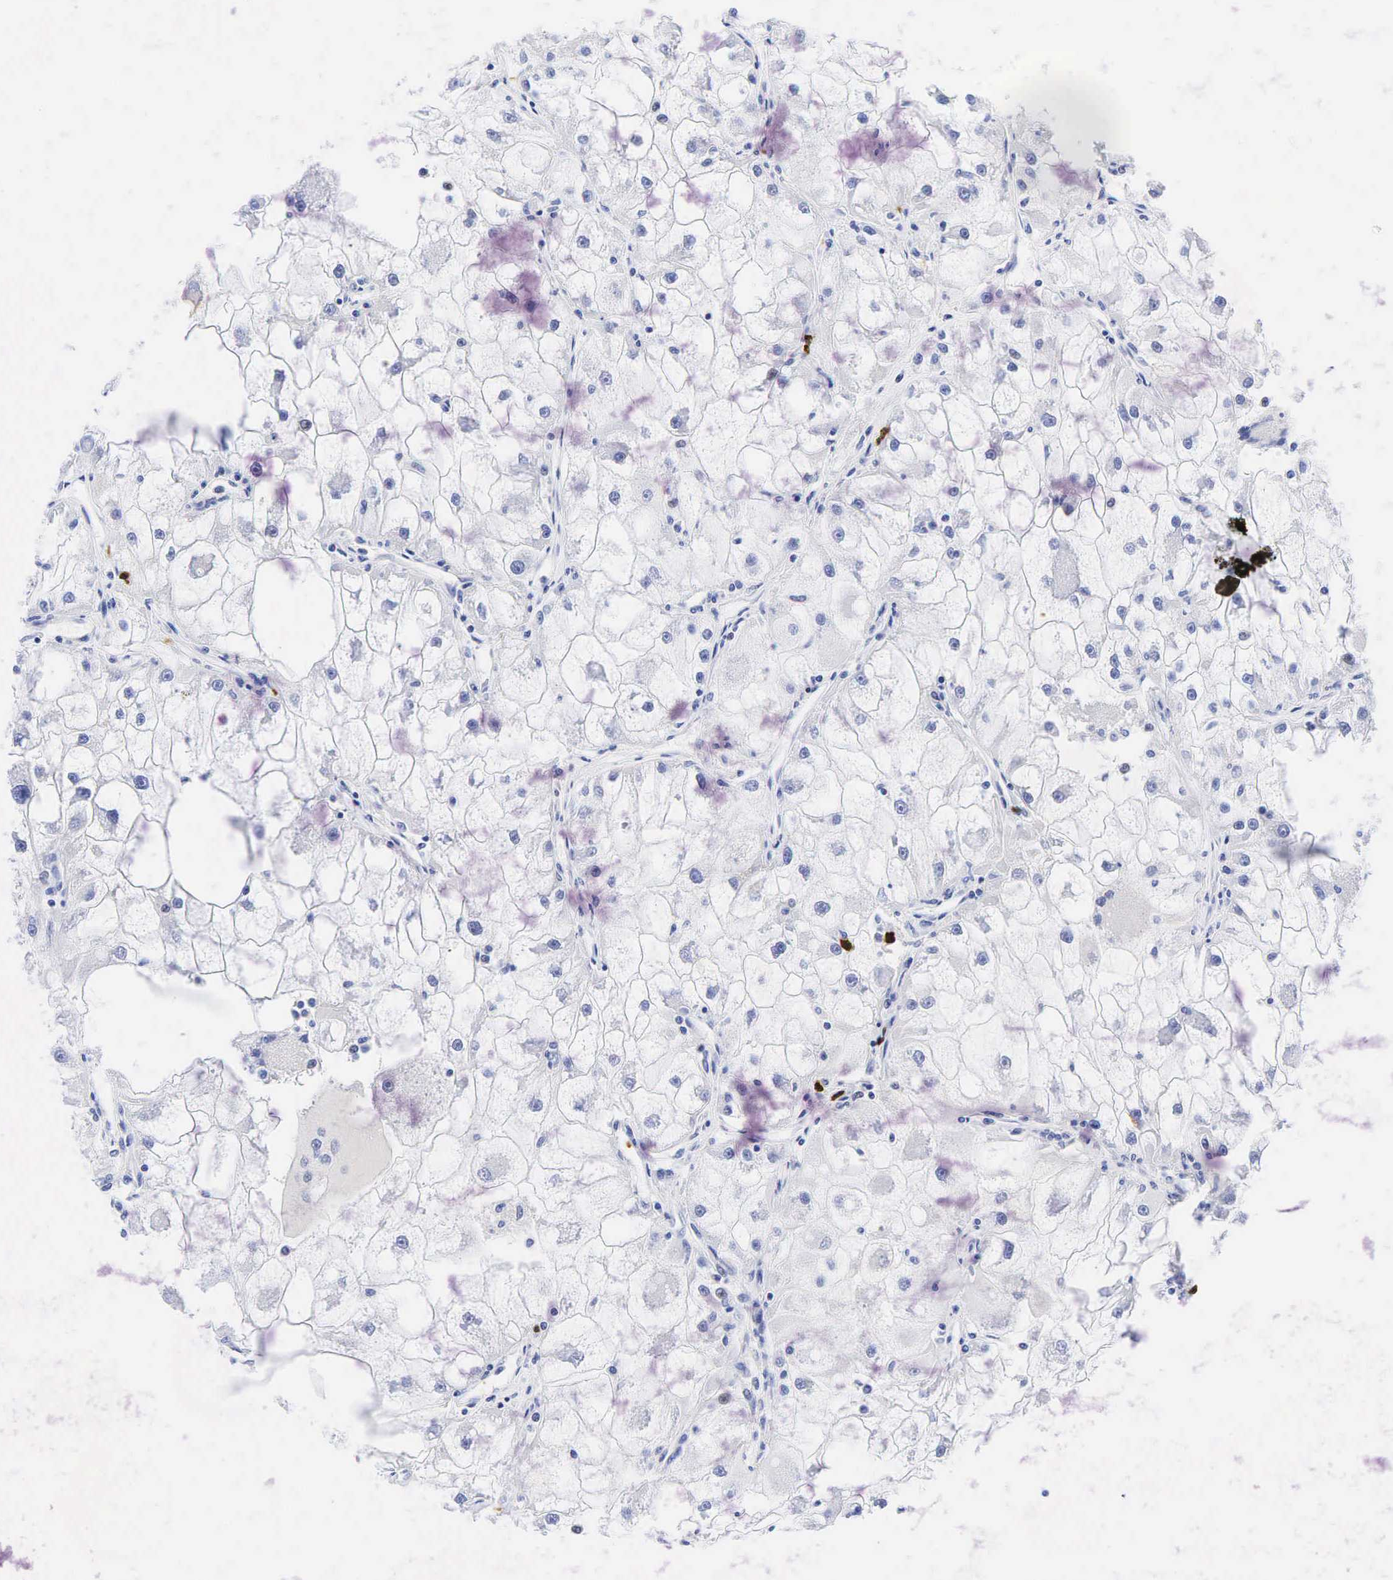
{"staining": {"intensity": "negative", "quantity": "none", "location": "none"}, "tissue": "renal cancer", "cell_type": "Tumor cells", "image_type": "cancer", "snomed": [{"axis": "morphology", "description": "Adenocarcinoma, NOS"}, {"axis": "topography", "description": "Kidney"}], "caption": "Tumor cells show no significant protein staining in renal cancer (adenocarcinoma).", "gene": "FUT4", "patient": {"sex": "female", "age": 73}}